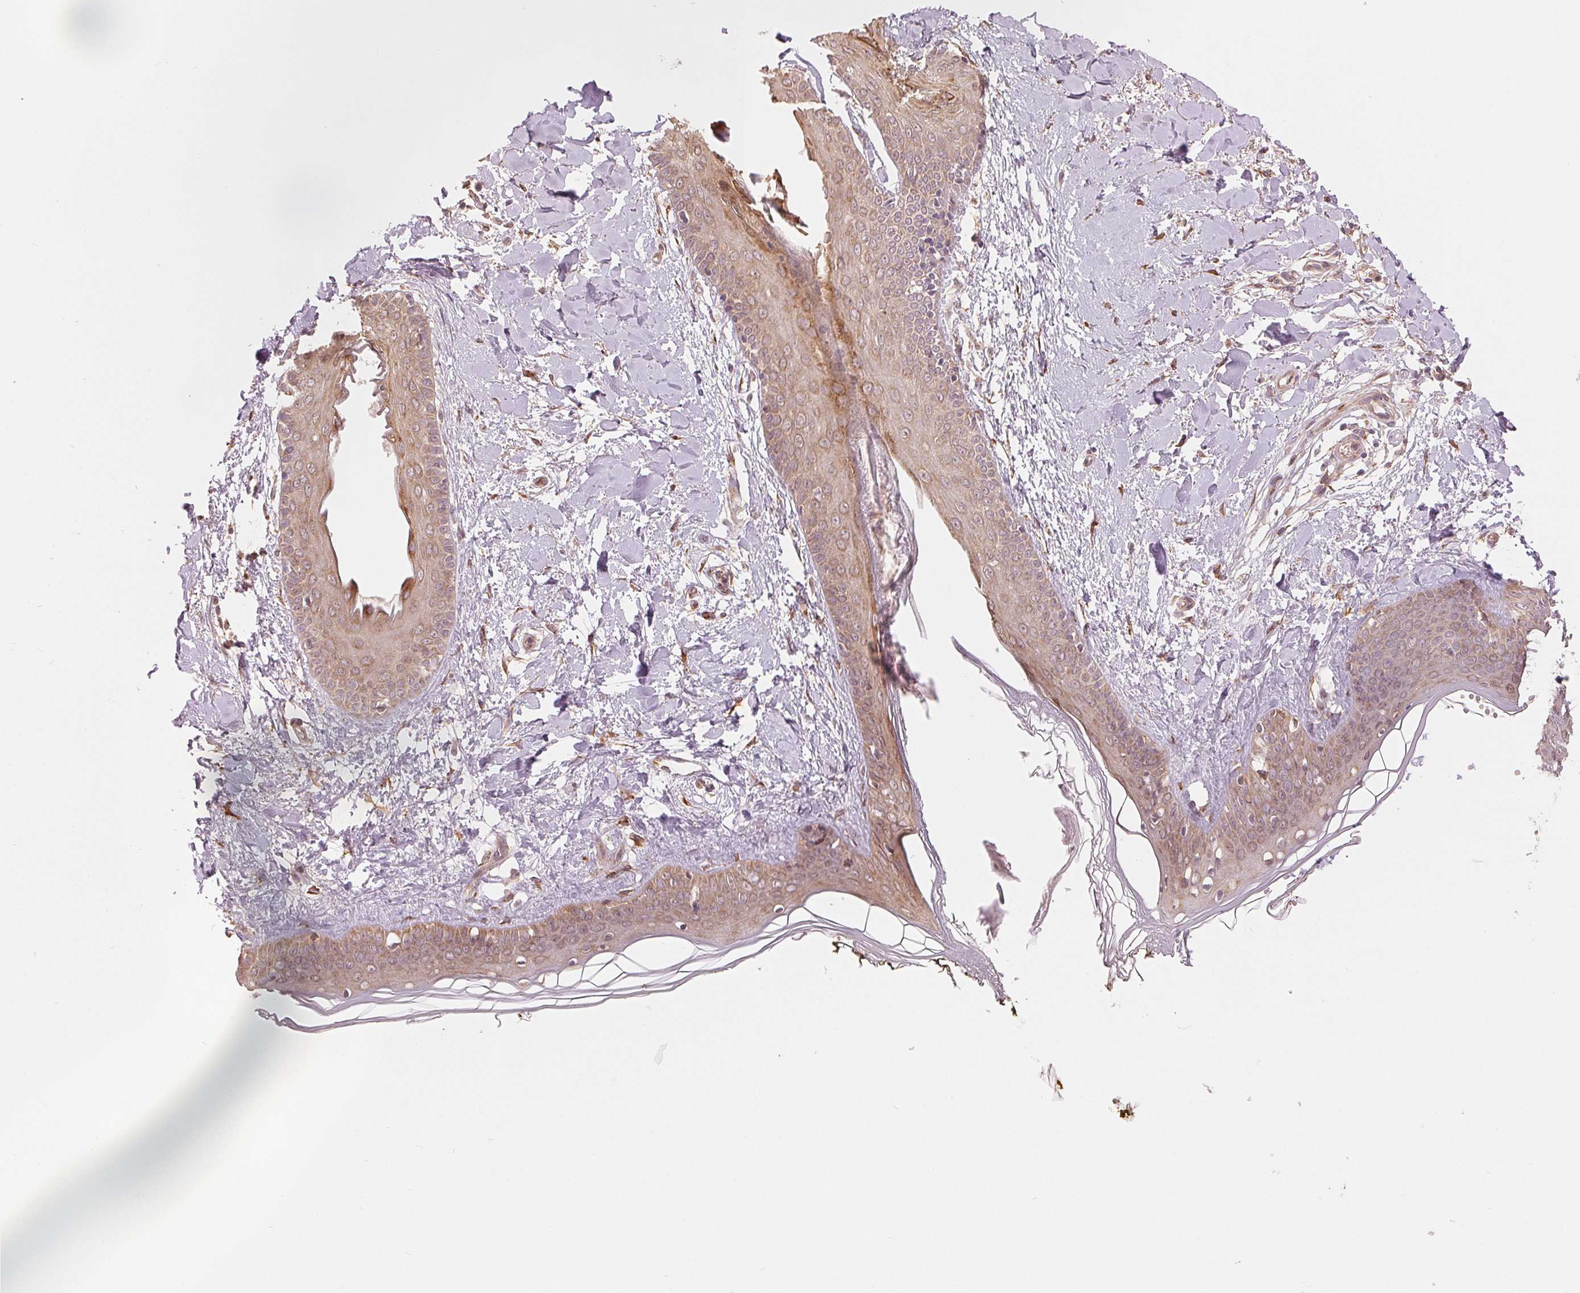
{"staining": {"intensity": "moderate", "quantity": ">75%", "location": "cytoplasmic/membranous"}, "tissue": "skin", "cell_type": "Fibroblasts", "image_type": "normal", "snomed": [{"axis": "morphology", "description": "Normal tissue, NOS"}, {"axis": "topography", "description": "Skin"}], "caption": "A histopathology image of human skin stained for a protein reveals moderate cytoplasmic/membranous brown staining in fibroblasts. Immunohistochemistry stains the protein in brown and the nuclei are stained blue.", "gene": "SLC20A1", "patient": {"sex": "female", "age": 34}}